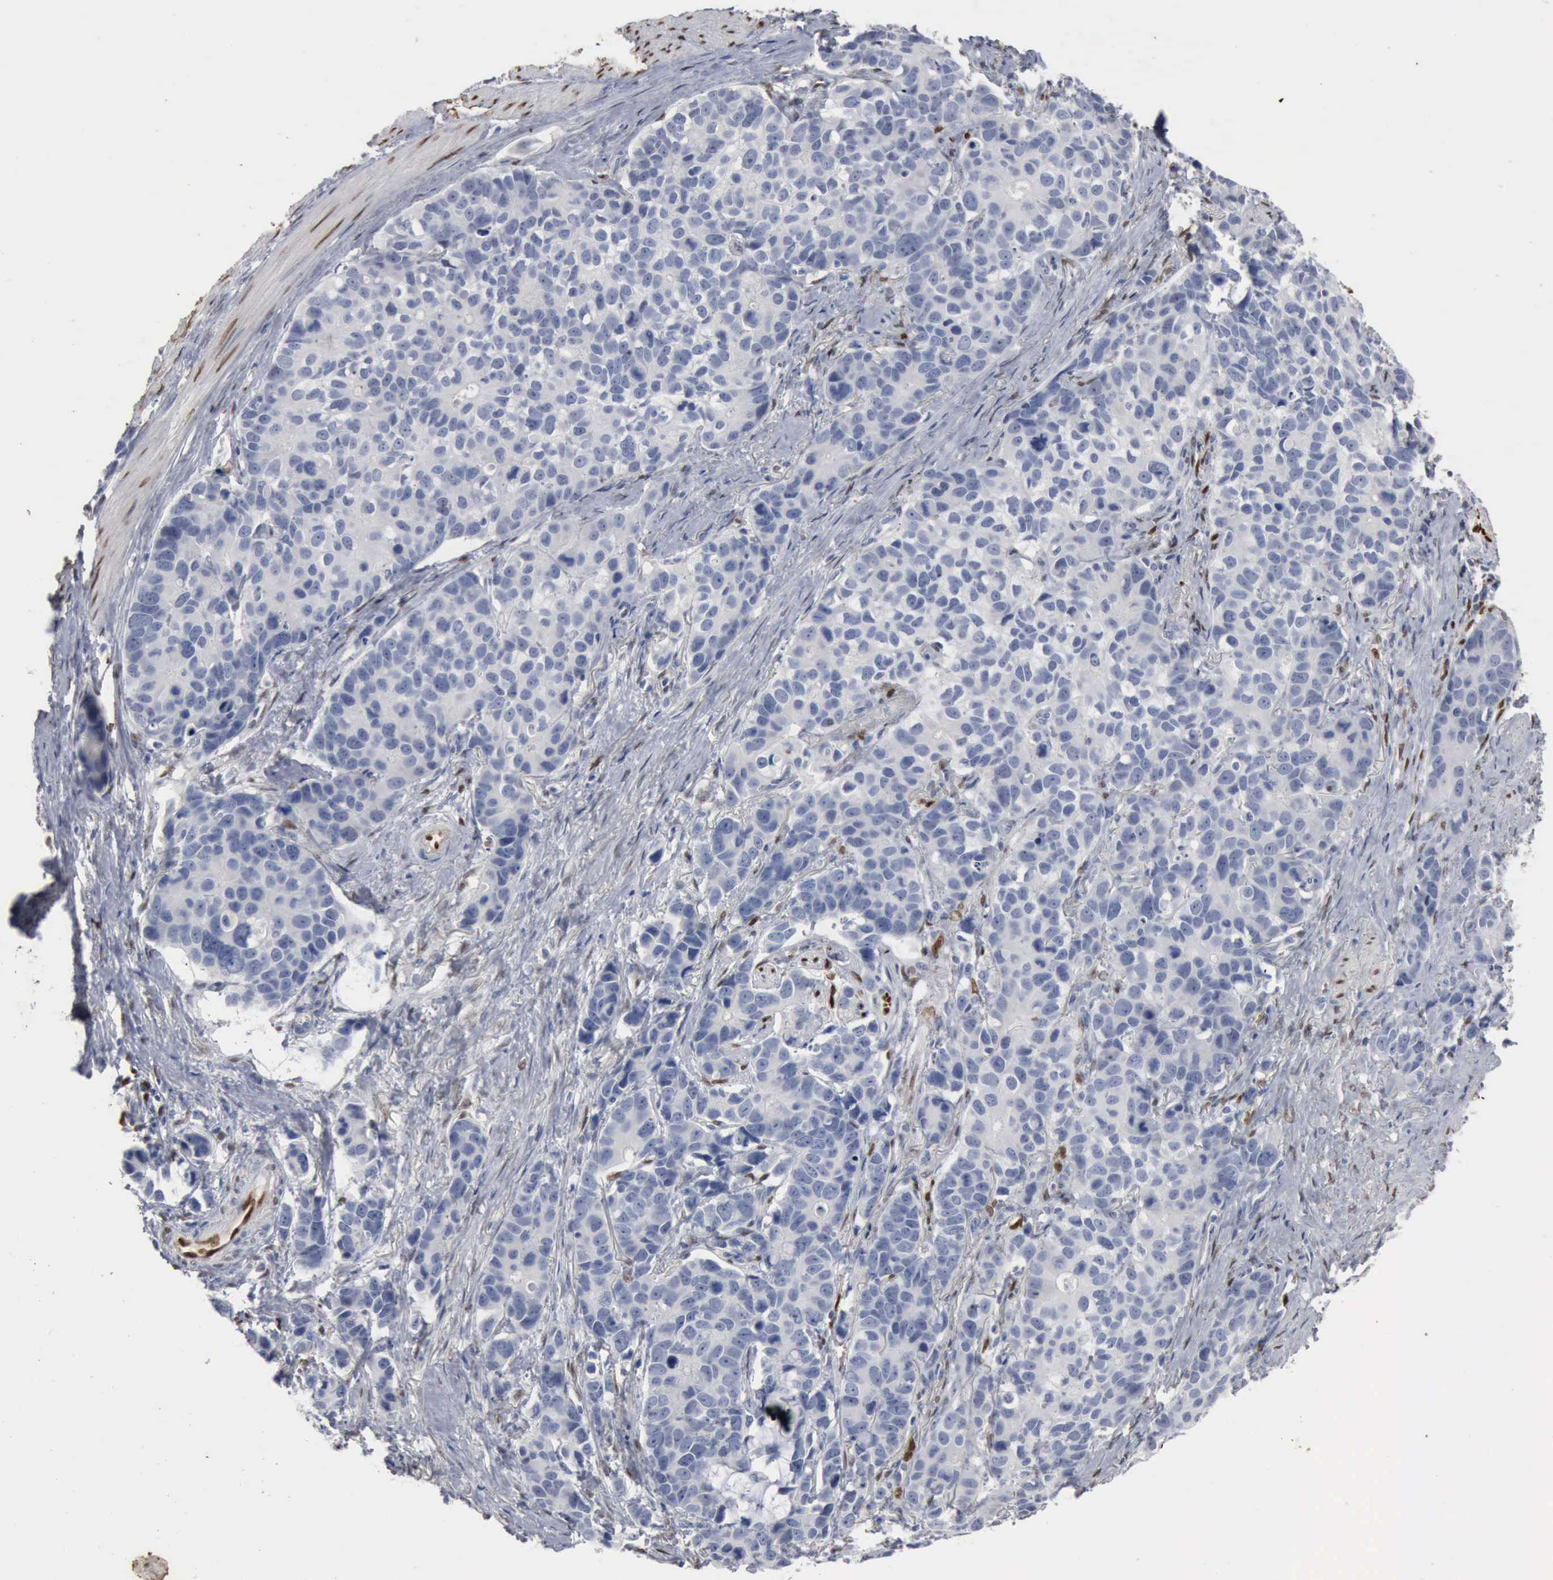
{"staining": {"intensity": "negative", "quantity": "none", "location": "none"}, "tissue": "stomach cancer", "cell_type": "Tumor cells", "image_type": "cancer", "snomed": [{"axis": "morphology", "description": "Adenocarcinoma, NOS"}, {"axis": "topography", "description": "Stomach, upper"}], "caption": "Immunohistochemistry of human stomach cancer exhibits no positivity in tumor cells. (DAB (3,3'-diaminobenzidine) immunohistochemistry (IHC) with hematoxylin counter stain).", "gene": "FGF2", "patient": {"sex": "male", "age": 71}}